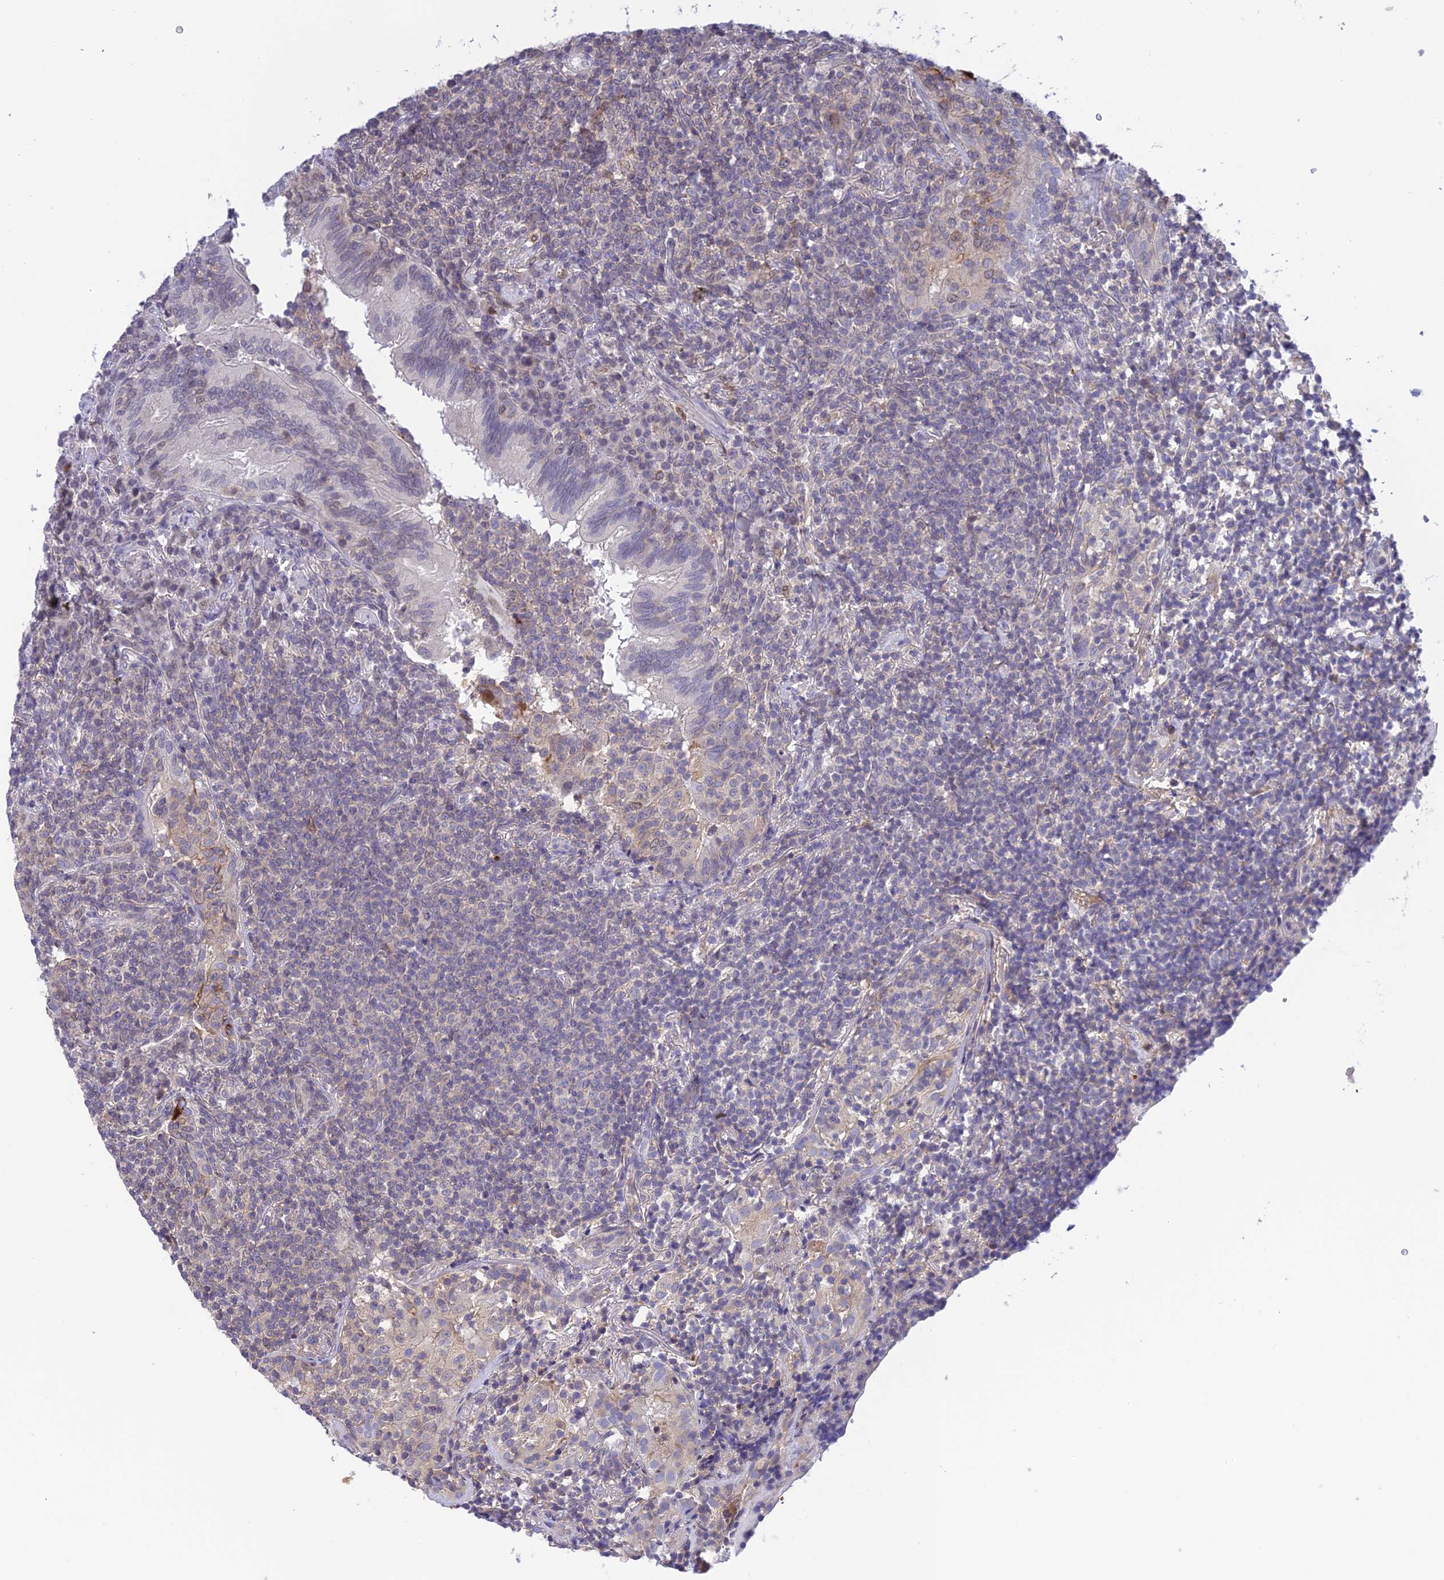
{"staining": {"intensity": "negative", "quantity": "none", "location": "none"}, "tissue": "lymphoma", "cell_type": "Tumor cells", "image_type": "cancer", "snomed": [{"axis": "morphology", "description": "Malignant lymphoma, non-Hodgkin's type, Low grade"}, {"axis": "topography", "description": "Lung"}], "caption": "Micrograph shows no protein staining in tumor cells of low-grade malignant lymphoma, non-Hodgkin's type tissue.", "gene": "BMT2", "patient": {"sex": "female", "age": 71}}